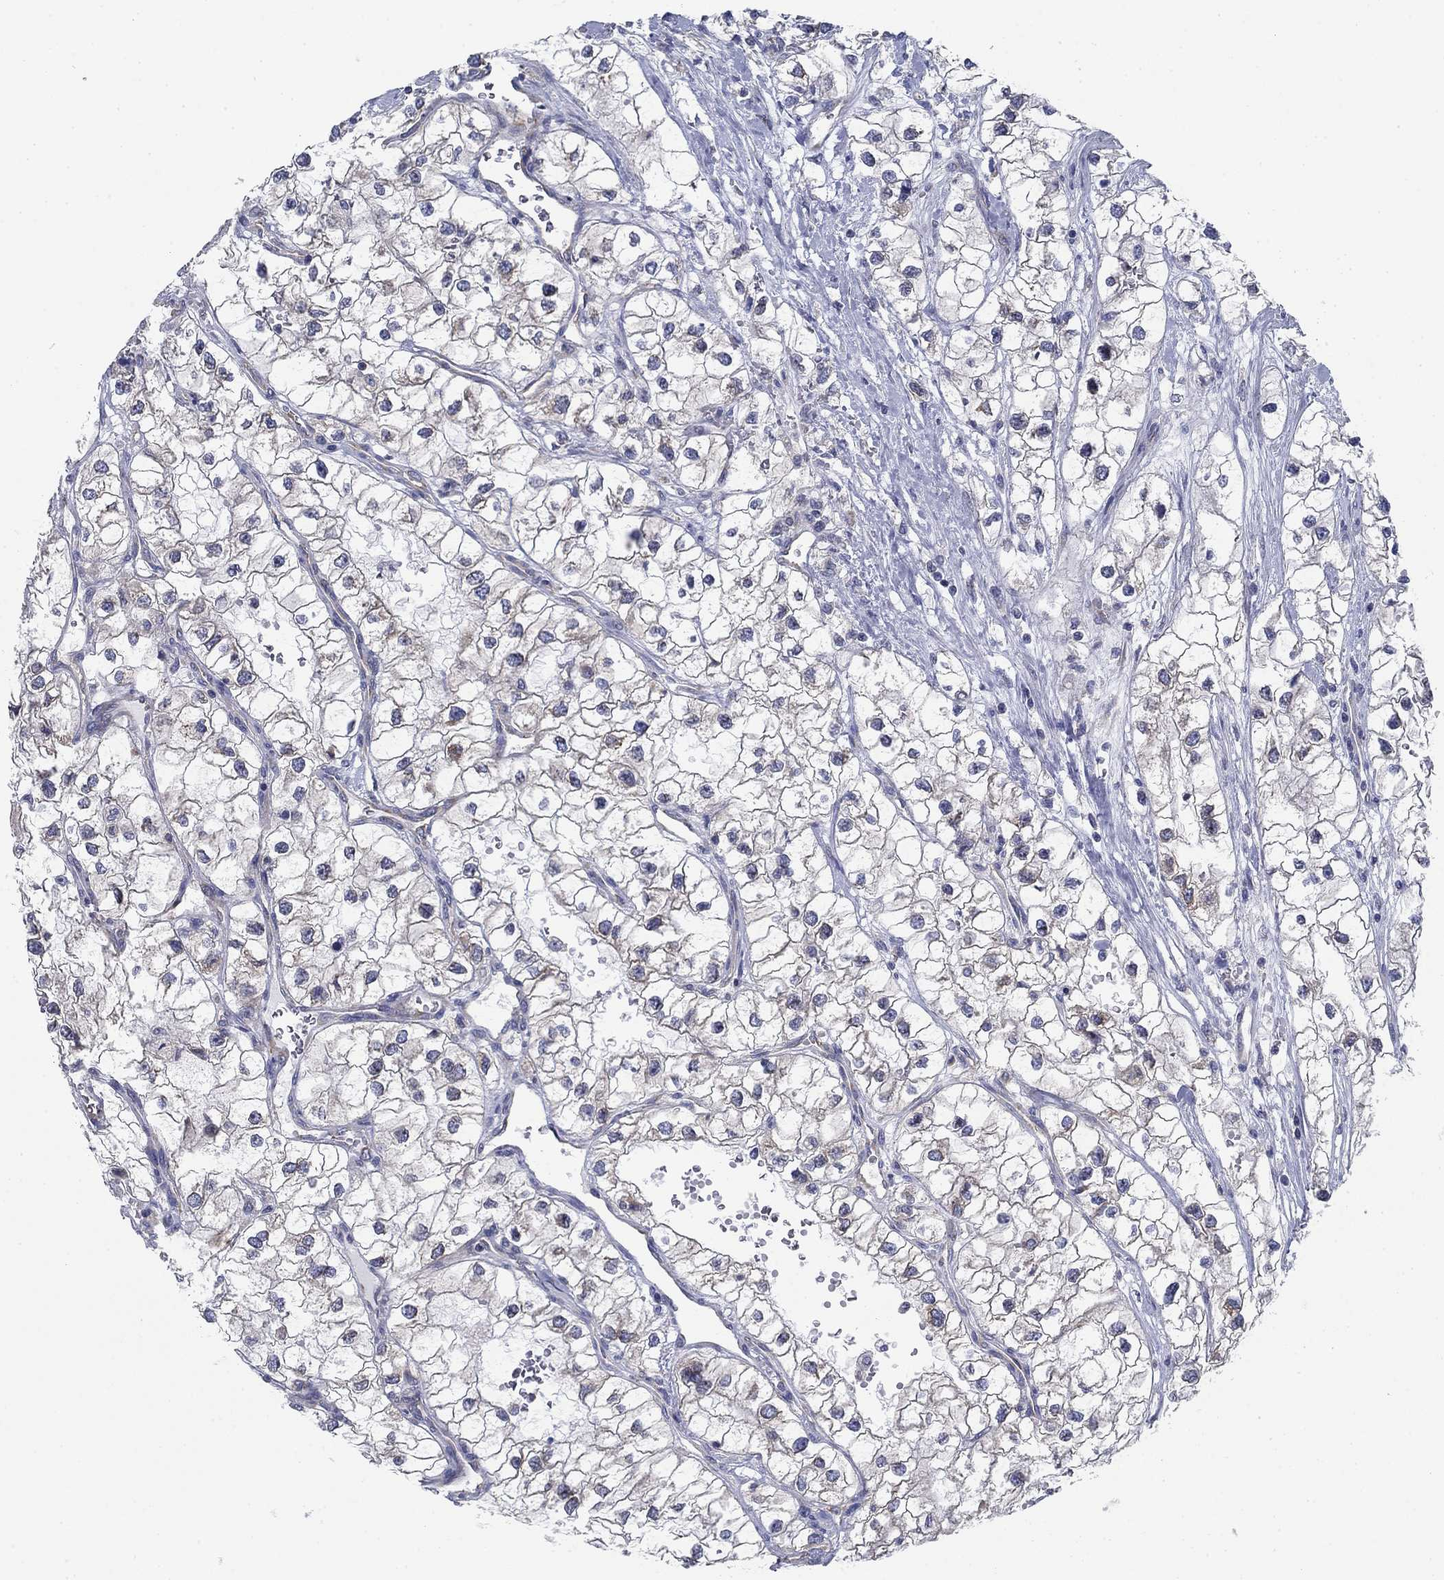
{"staining": {"intensity": "negative", "quantity": "none", "location": "none"}, "tissue": "renal cancer", "cell_type": "Tumor cells", "image_type": "cancer", "snomed": [{"axis": "morphology", "description": "Adenocarcinoma, NOS"}, {"axis": "topography", "description": "Kidney"}], "caption": "Protein analysis of renal adenocarcinoma reveals no significant positivity in tumor cells.", "gene": "FXR1", "patient": {"sex": "male", "age": 59}}